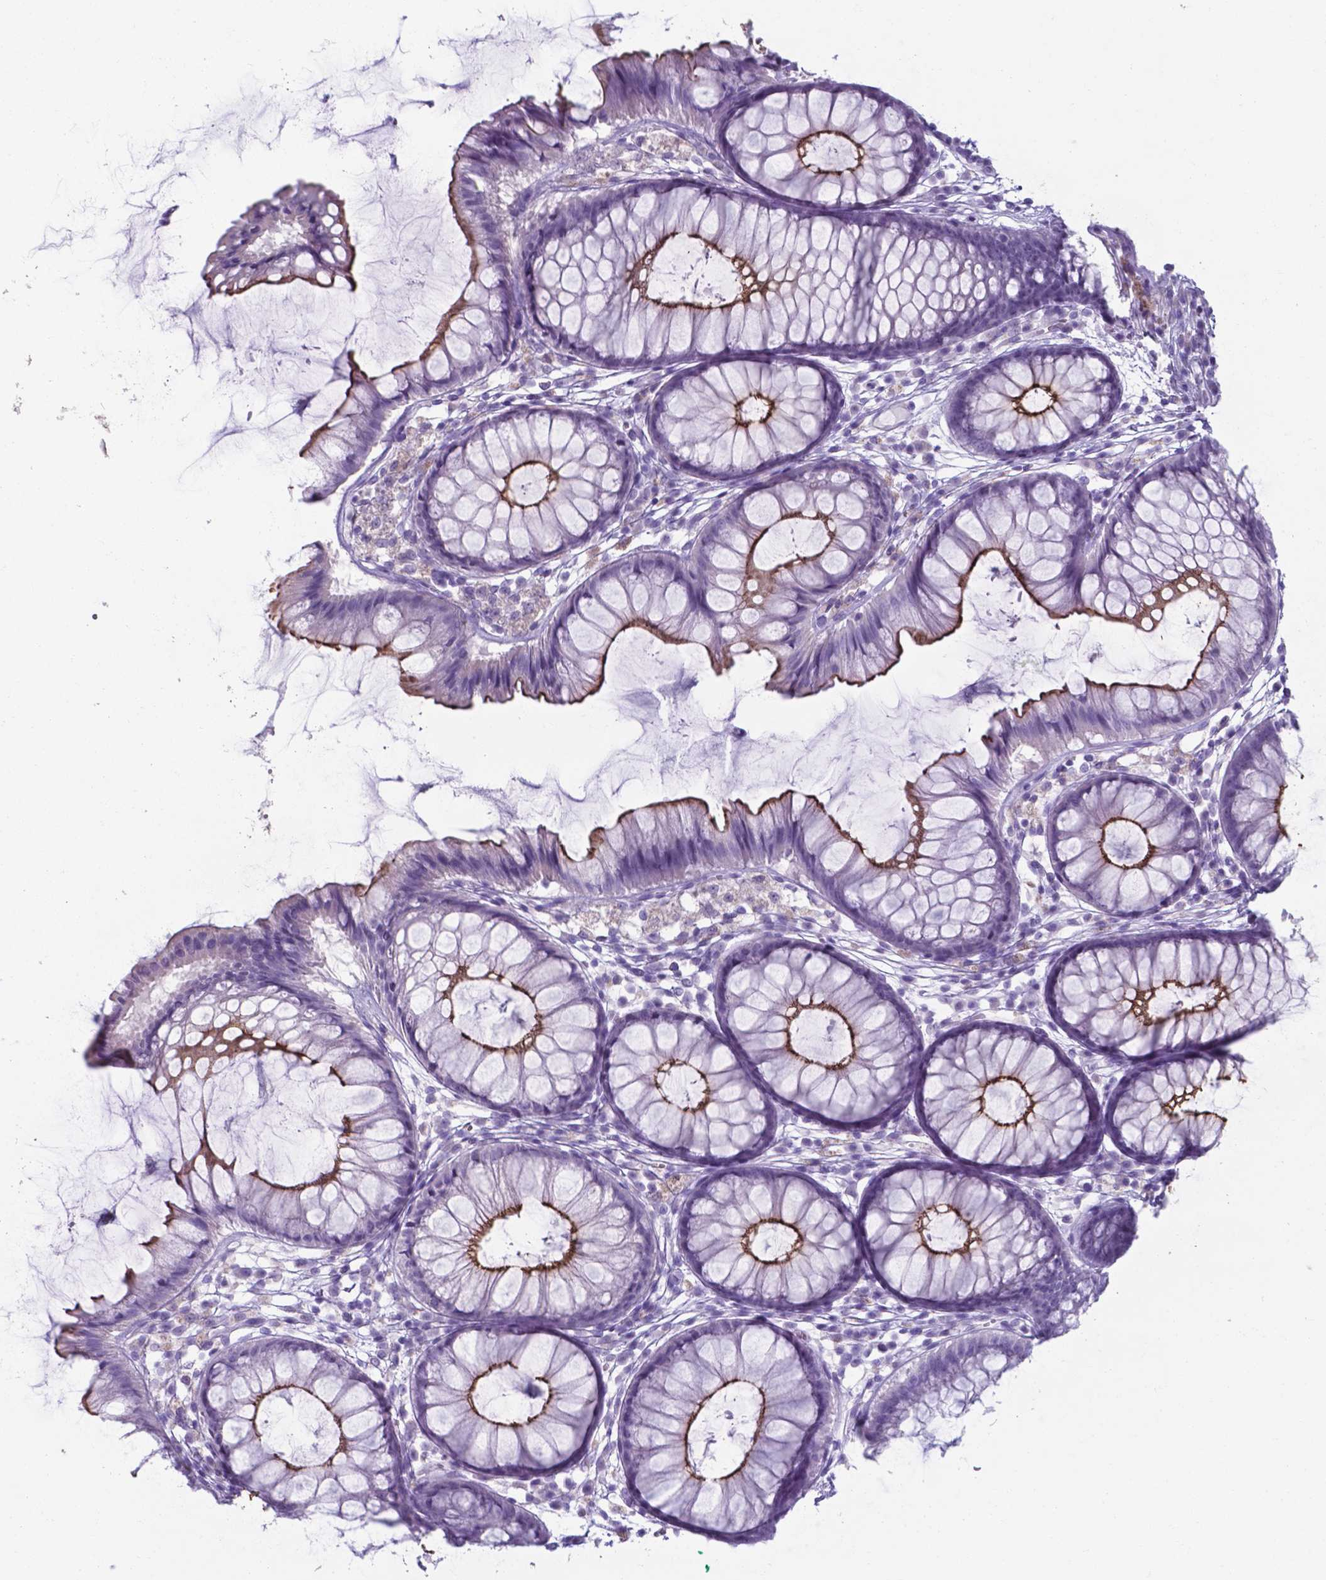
{"staining": {"intensity": "negative", "quantity": "none", "location": "none"}, "tissue": "colon", "cell_type": "Endothelial cells", "image_type": "normal", "snomed": [{"axis": "morphology", "description": "Normal tissue, NOS"}, {"axis": "morphology", "description": "Adenocarcinoma, NOS"}, {"axis": "topography", "description": "Colon"}], "caption": "IHC image of normal colon stained for a protein (brown), which shows no expression in endothelial cells. Nuclei are stained in blue.", "gene": "AP5B1", "patient": {"sex": "male", "age": 65}}